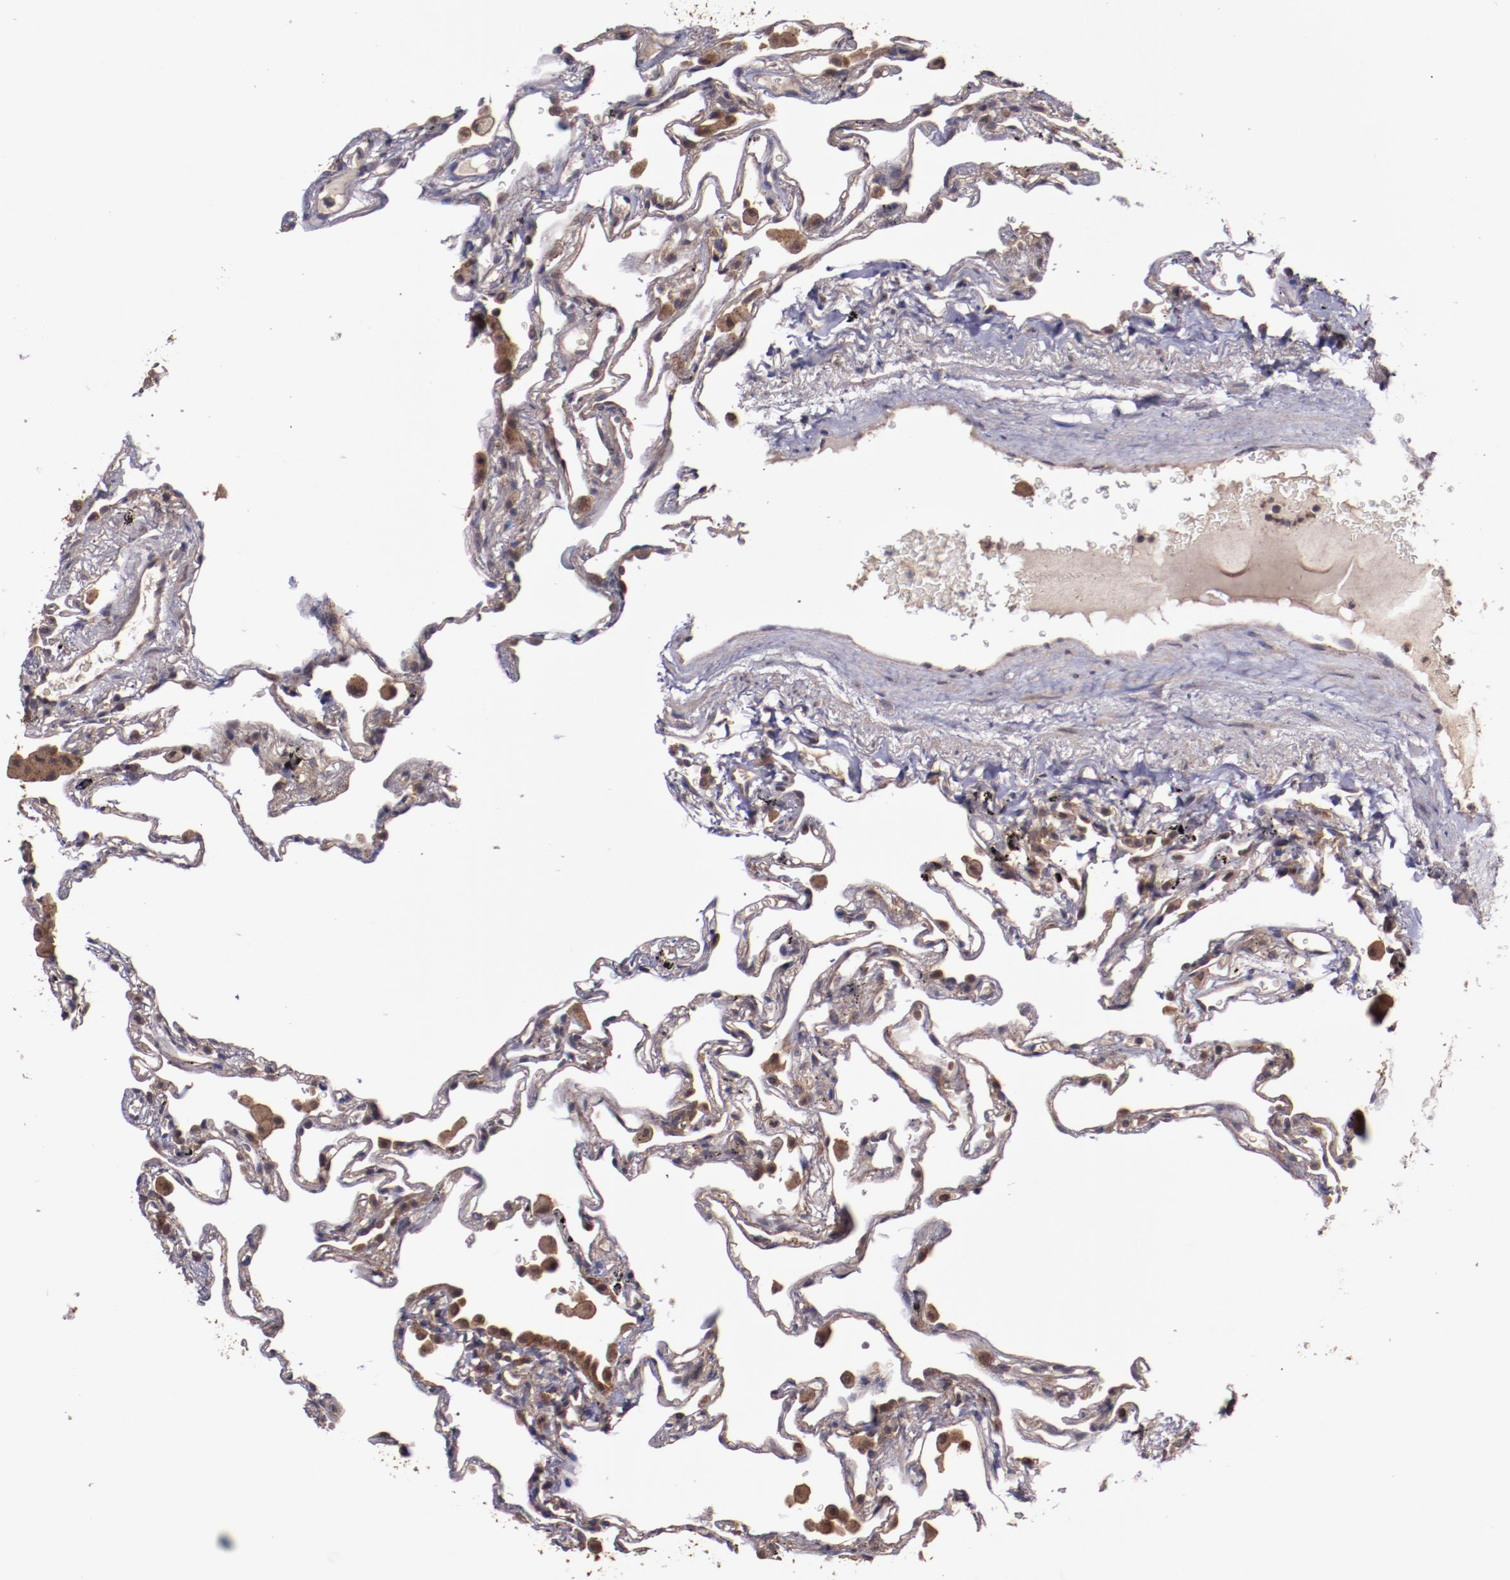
{"staining": {"intensity": "weak", "quantity": "<25%", "location": "cytoplasmic/membranous"}, "tissue": "lung", "cell_type": "Alveolar cells", "image_type": "normal", "snomed": [{"axis": "morphology", "description": "Normal tissue, NOS"}, {"axis": "morphology", "description": "Inflammation, NOS"}, {"axis": "topography", "description": "Lung"}], "caption": "High magnification brightfield microscopy of unremarkable lung stained with DAB (brown) and counterstained with hematoxylin (blue): alveolar cells show no significant positivity. Nuclei are stained in blue.", "gene": "FTSJ1", "patient": {"sex": "male", "age": 69}}